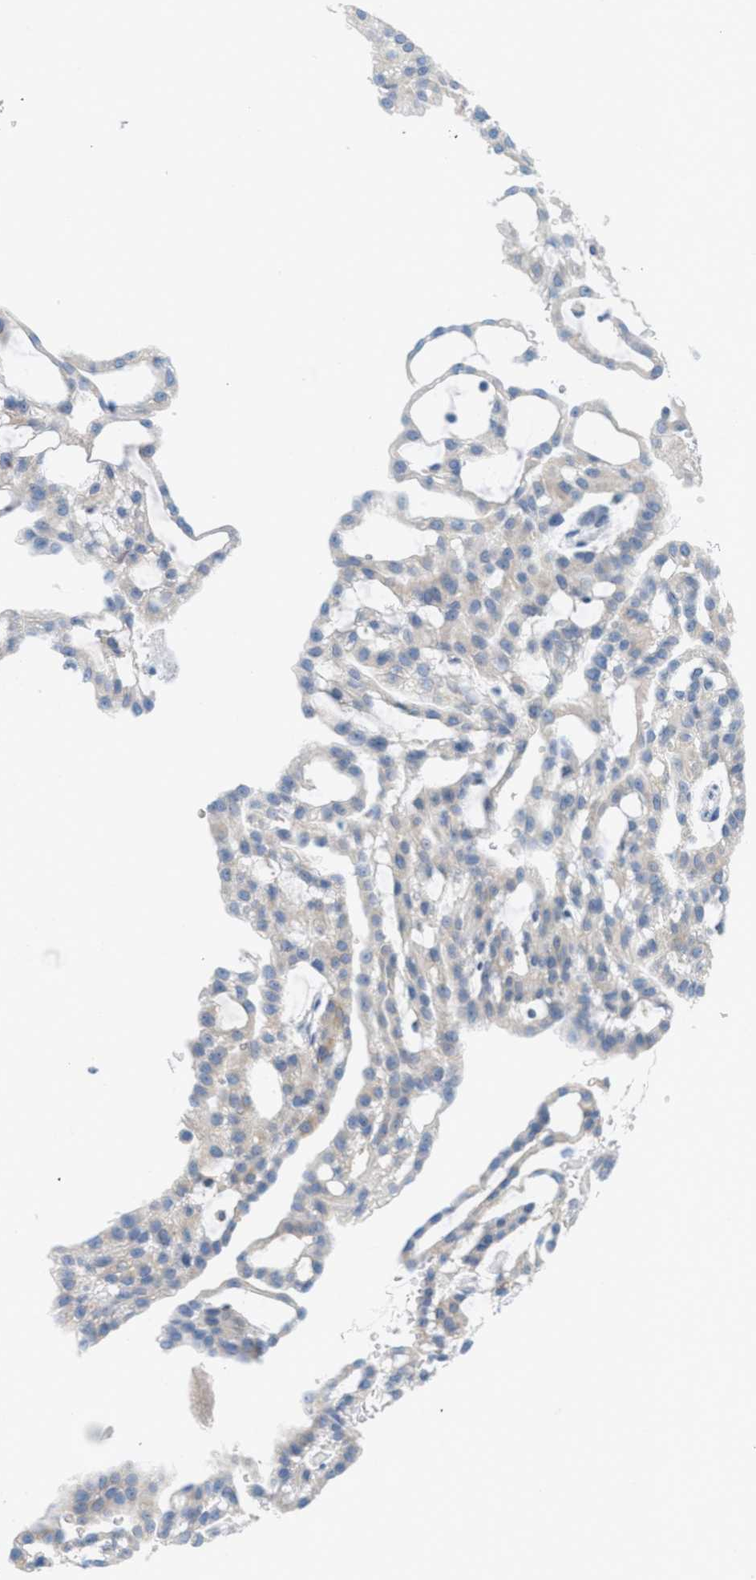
{"staining": {"intensity": "negative", "quantity": "none", "location": "none"}, "tissue": "renal cancer", "cell_type": "Tumor cells", "image_type": "cancer", "snomed": [{"axis": "morphology", "description": "Adenocarcinoma, NOS"}, {"axis": "topography", "description": "Kidney"}], "caption": "A histopathology image of renal adenocarcinoma stained for a protein reveals no brown staining in tumor cells. (DAB (3,3'-diaminobenzidine) immunohistochemistry visualized using brightfield microscopy, high magnification).", "gene": "TEX264", "patient": {"sex": "male", "age": 63}}